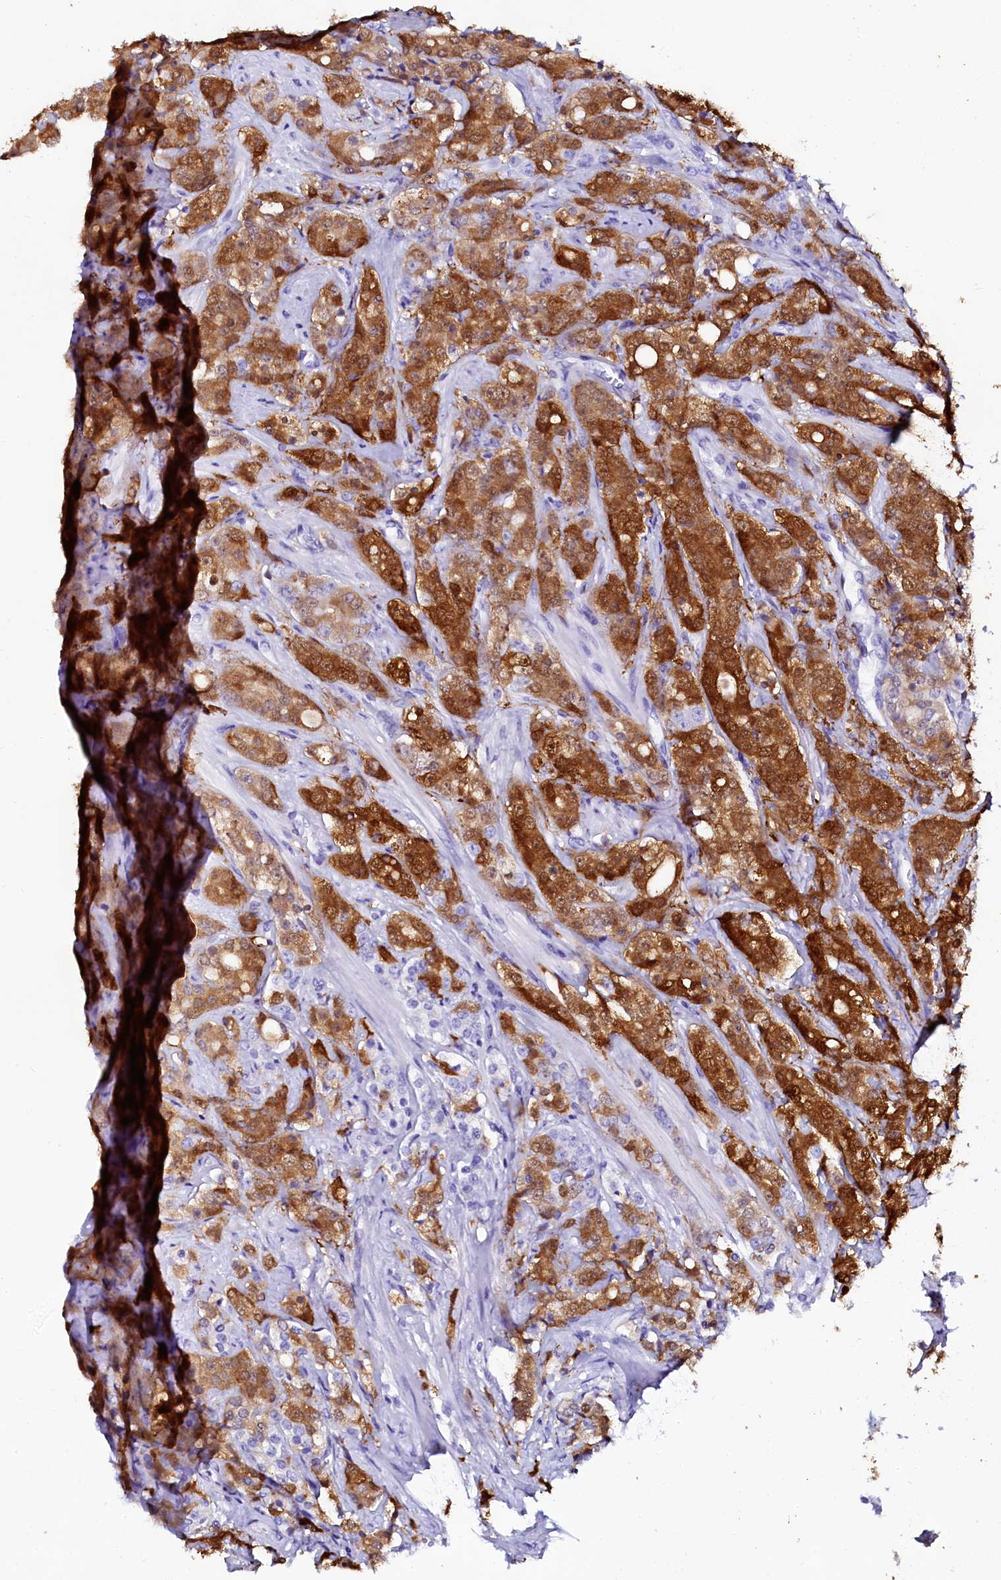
{"staining": {"intensity": "strong", "quantity": ">75%", "location": "cytoplasmic/membranous"}, "tissue": "prostate cancer", "cell_type": "Tumor cells", "image_type": "cancer", "snomed": [{"axis": "morphology", "description": "Adenocarcinoma, High grade"}, {"axis": "topography", "description": "Prostate"}], "caption": "Immunohistochemistry of high-grade adenocarcinoma (prostate) shows high levels of strong cytoplasmic/membranous positivity in approximately >75% of tumor cells.", "gene": "SORD", "patient": {"sex": "male", "age": 62}}